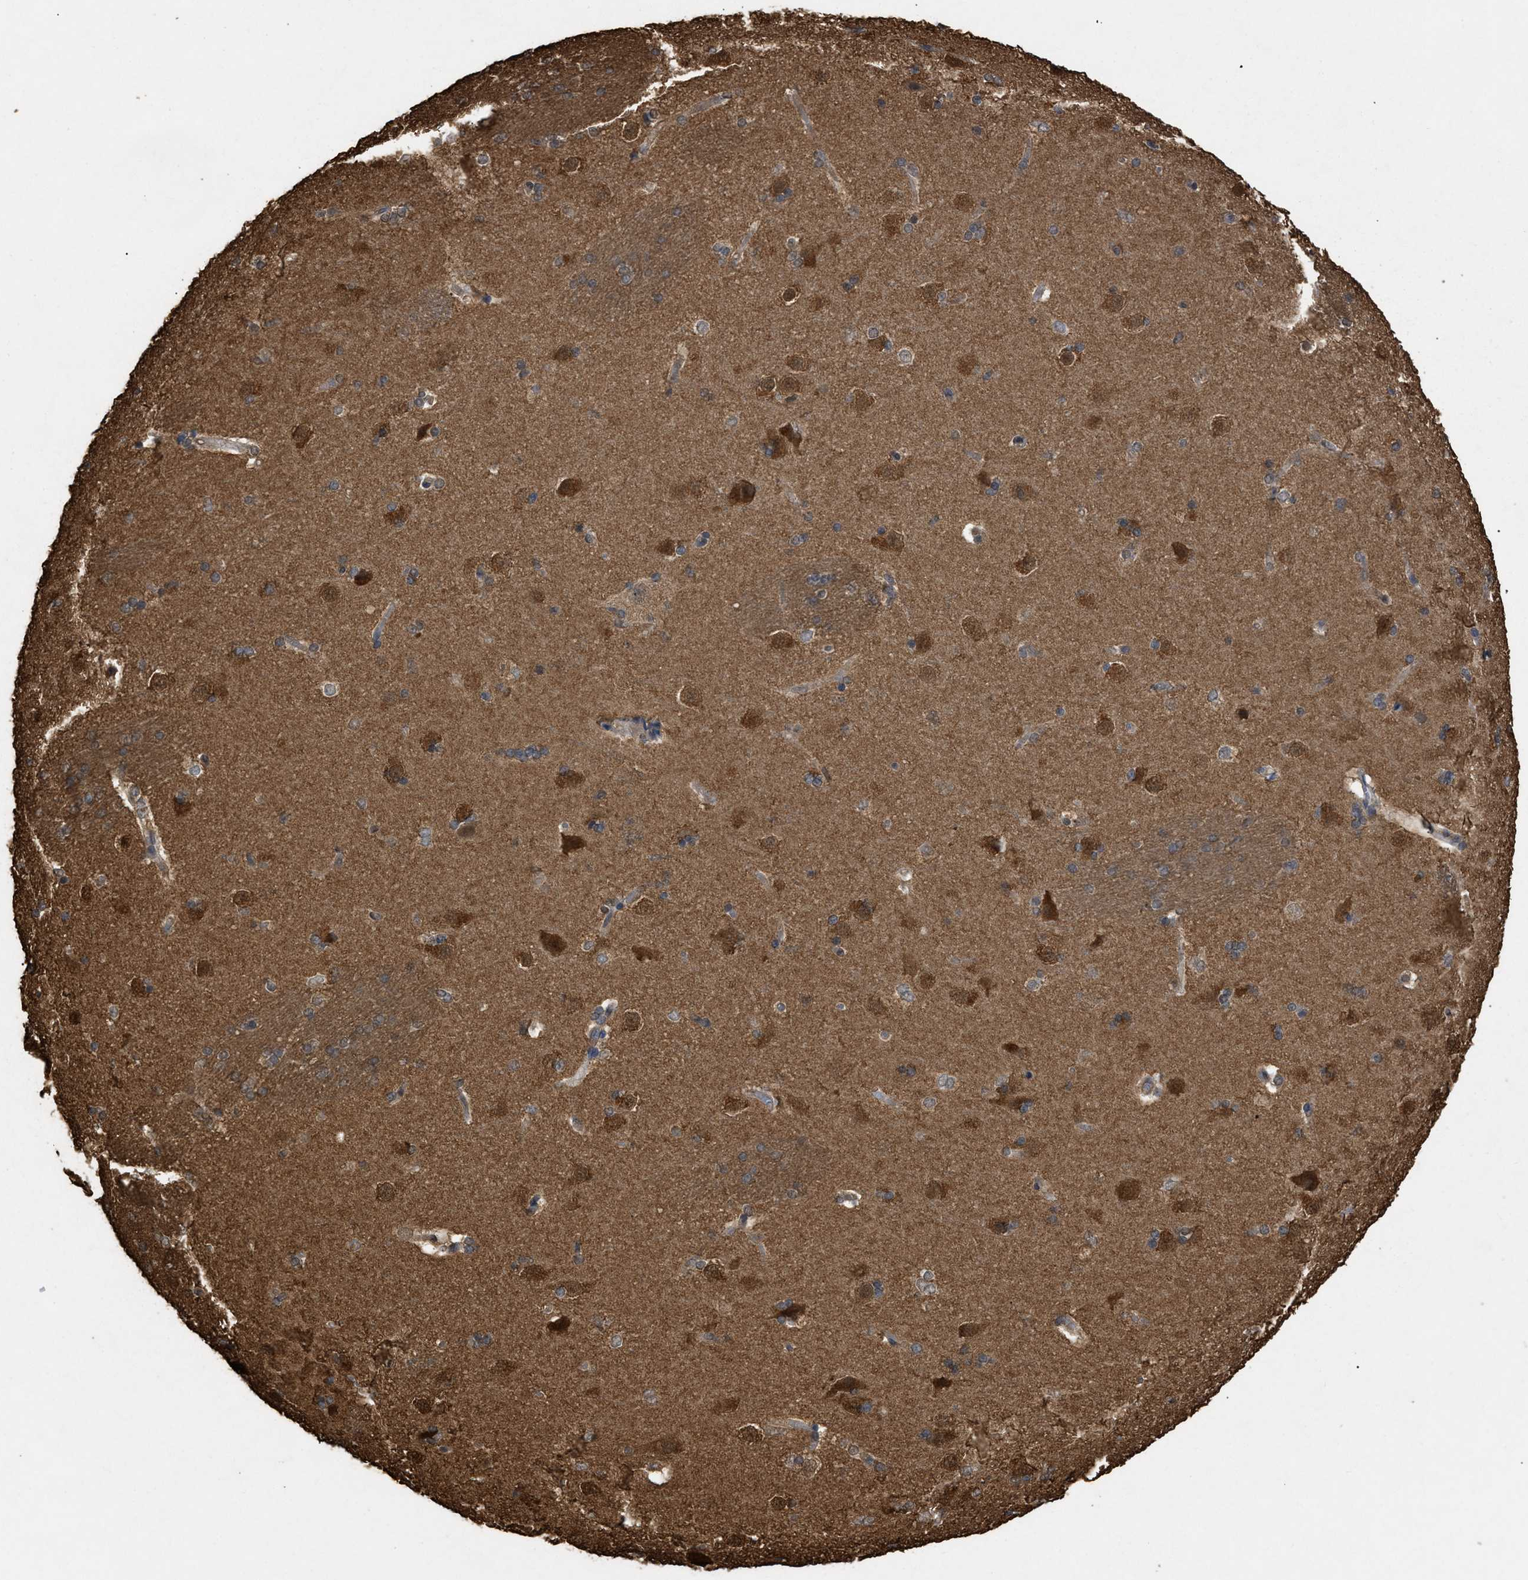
{"staining": {"intensity": "moderate", "quantity": "25%-75%", "location": "cytoplasmic/membranous,nuclear"}, "tissue": "caudate", "cell_type": "Glial cells", "image_type": "normal", "snomed": [{"axis": "morphology", "description": "Normal tissue, NOS"}, {"axis": "topography", "description": "Lateral ventricle wall"}], "caption": "This histopathology image reveals immunohistochemistry staining of benign caudate, with medium moderate cytoplasmic/membranous,nuclear staining in approximately 25%-75% of glial cells.", "gene": "CALM1", "patient": {"sex": "female", "age": 19}}